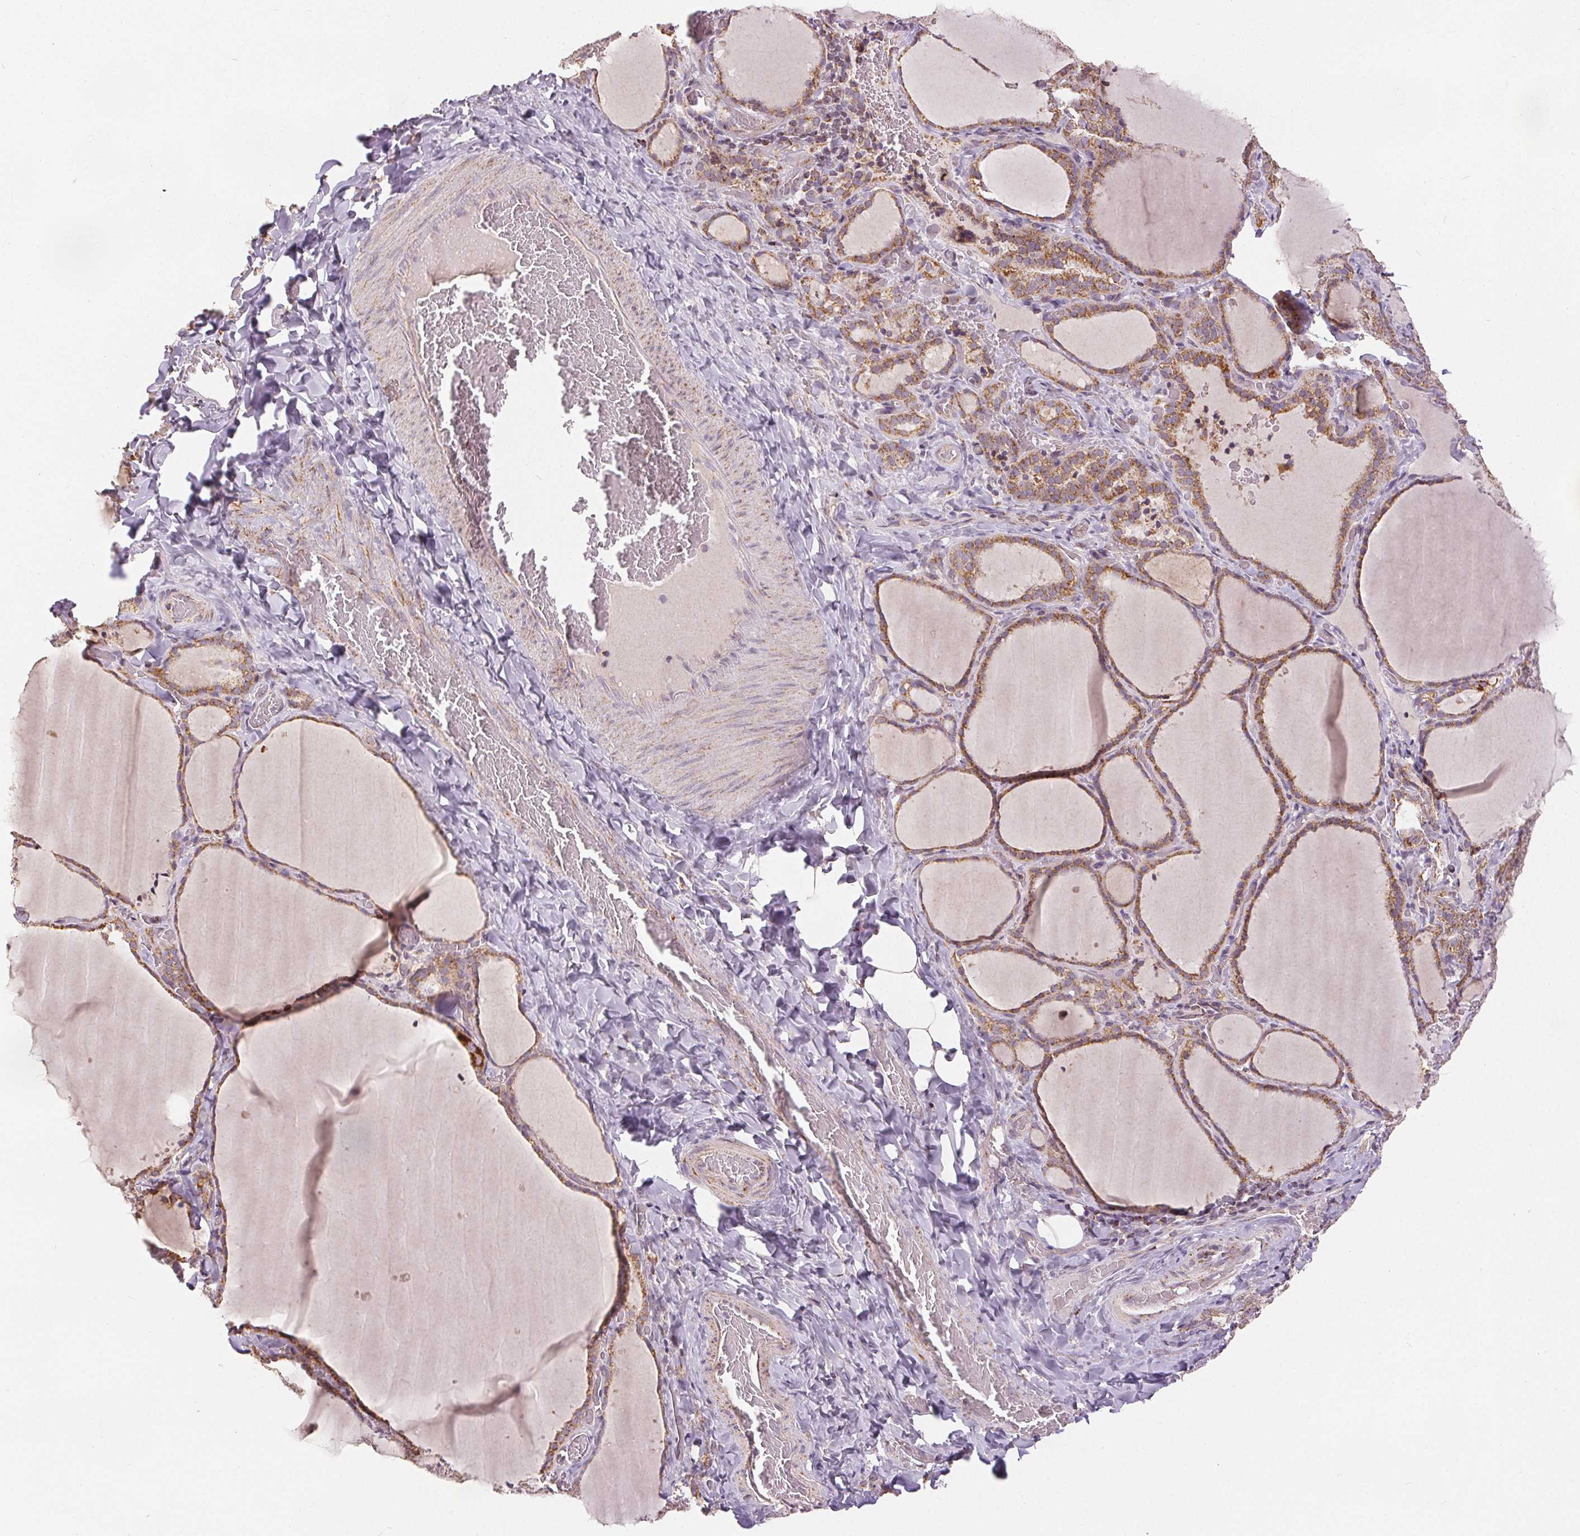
{"staining": {"intensity": "moderate", "quantity": ">75%", "location": "cytoplasmic/membranous"}, "tissue": "thyroid gland", "cell_type": "Glandular cells", "image_type": "normal", "snomed": [{"axis": "morphology", "description": "Normal tissue, NOS"}, {"axis": "topography", "description": "Thyroid gland"}], "caption": "Immunohistochemical staining of normal thyroid gland exhibits >75% levels of moderate cytoplasmic/membranous protein positivity in about >75% of glandular cells. (DAB (3,3'-diaminobenzidine) = brown stain, brightfield microscopy at high magnification).", "gene": "SDHB", "patient": {"sex": "female", "age": 22}}